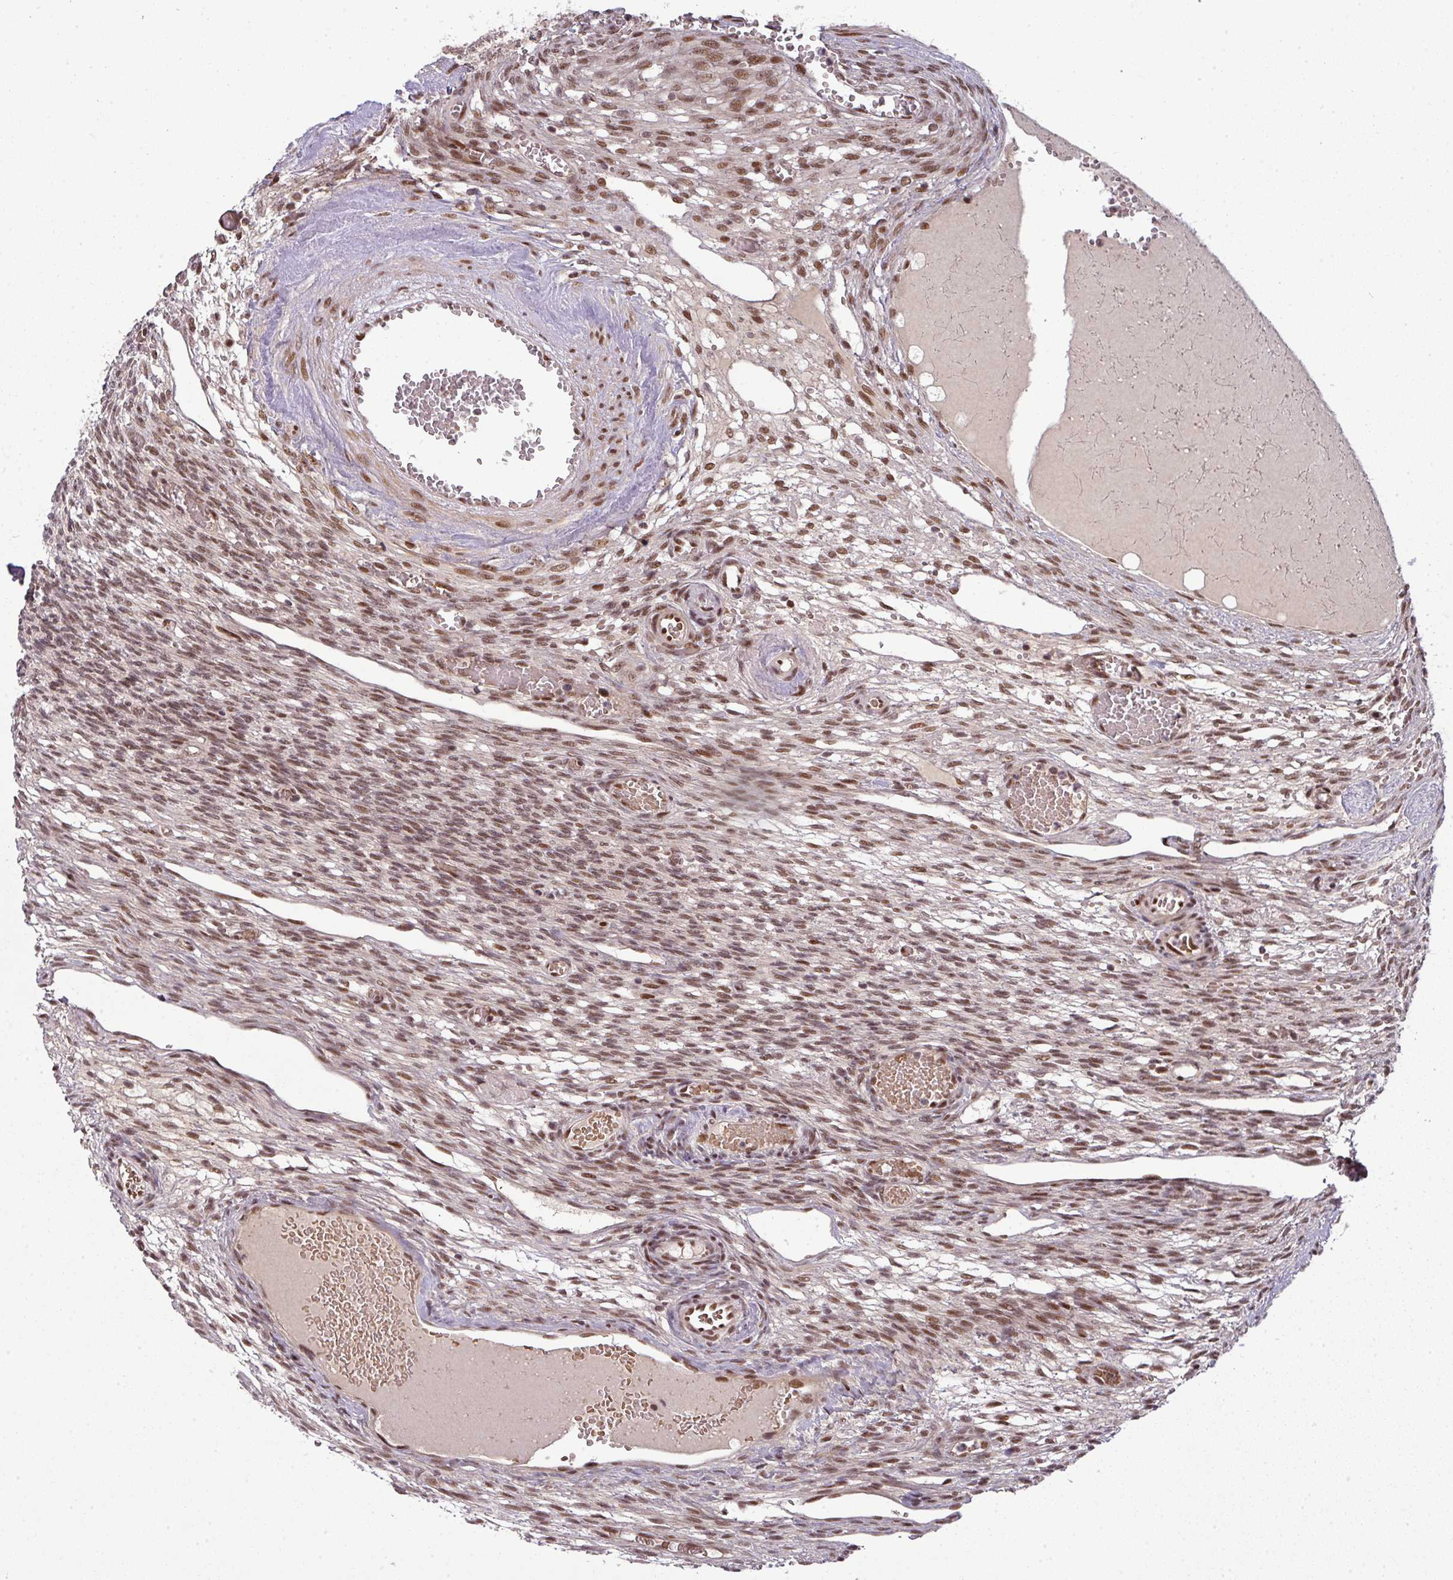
{"staining": {"intensity": "moderate", "quantity": ">75%", "location": "cytoplasmic/membranous,nuclear"}, "tissue": "ovary", "cell_type": "Follicle cells", "image_type": "normal", "snomed": [{"axis": "morphology", "description": "Normal tissue, NOS"}, {"axis": "topography", "description": "Ovary"}], "caption": "Ovary stained for a protein (brown) demonstrates moderate cytoplasmic/membranous,nuclear positive staining in approximately >75% of follicle cells.", "gene": "CIC", "patient": {"sex": "female", "age": 67}}